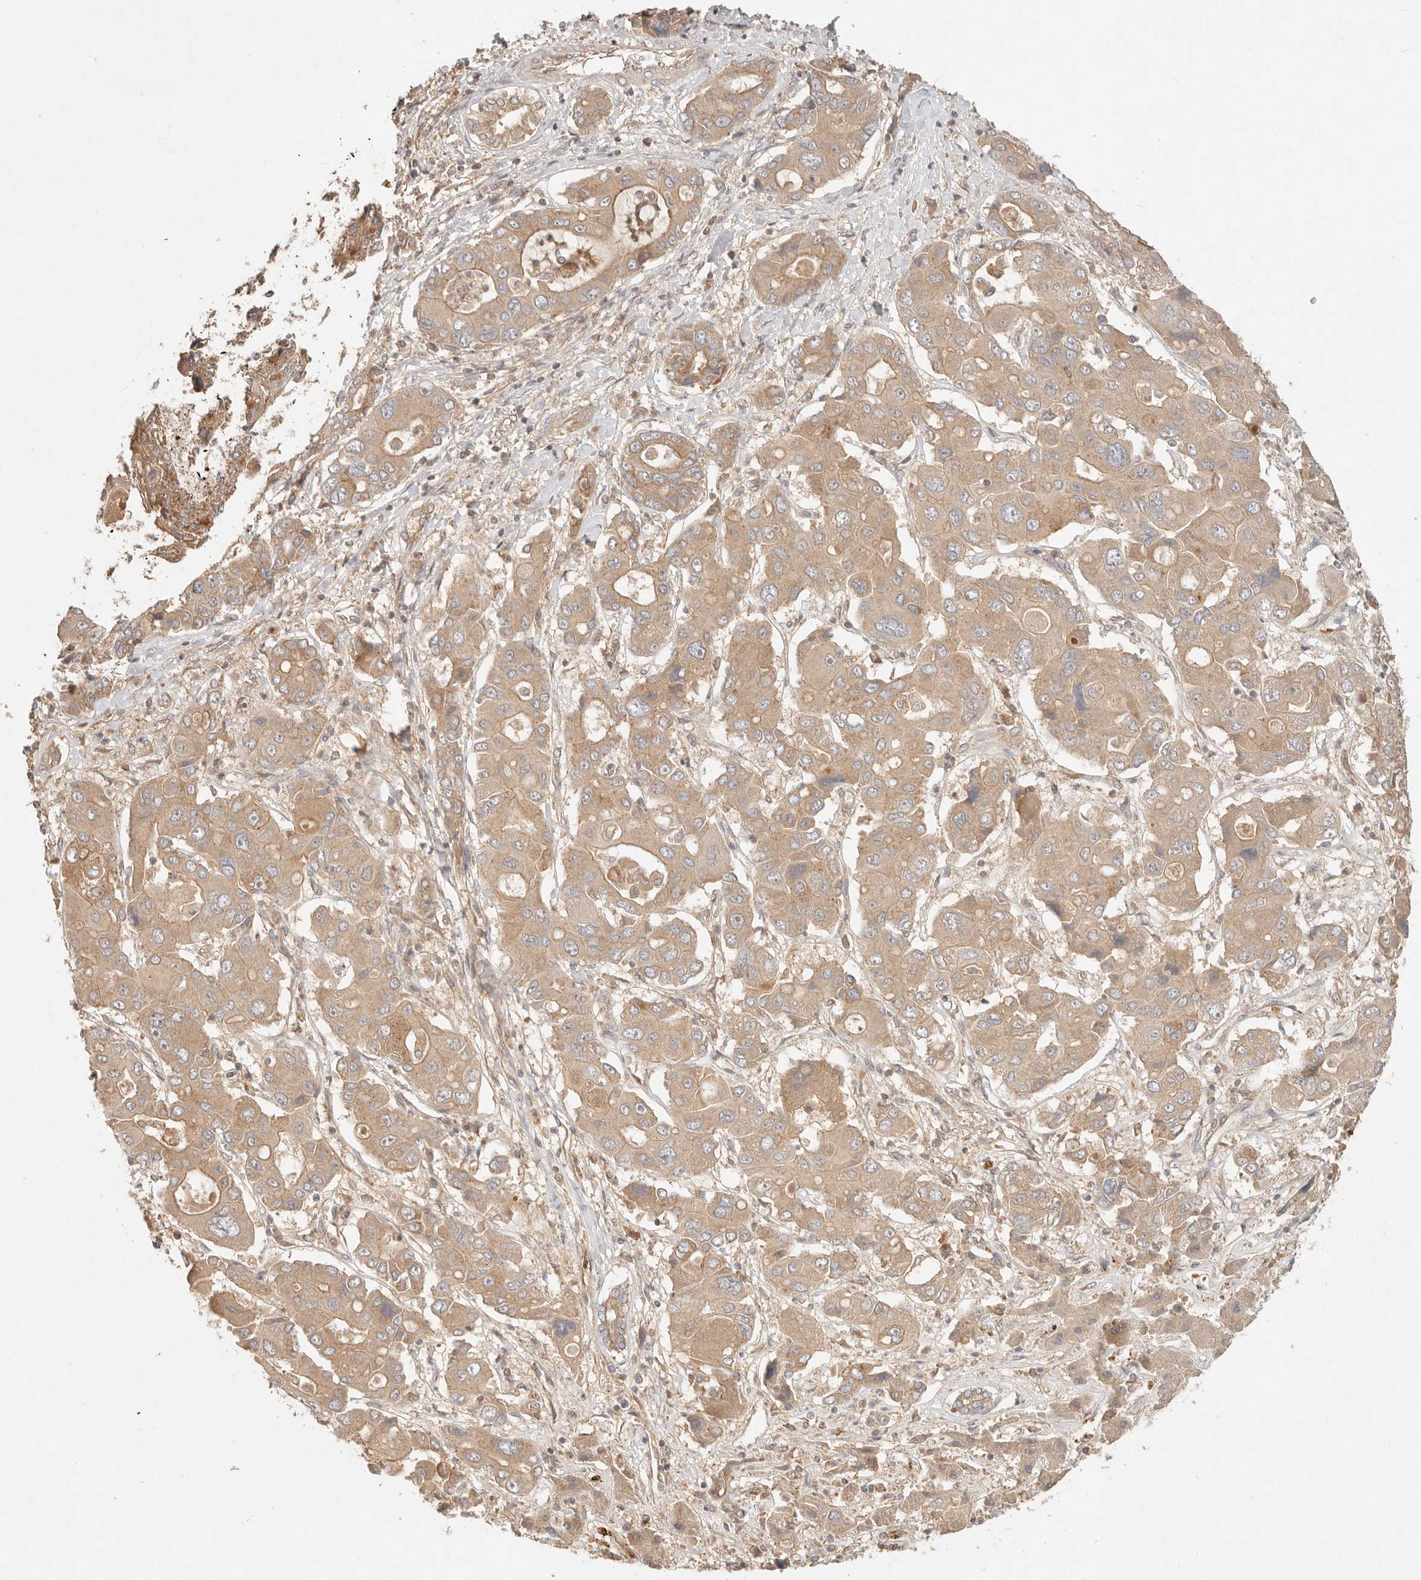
{"staining": {"intensity": "moderate", "quantity": ">75%", "location": "cytoplasmic/membranous"}, "tissue": "liver cancer", "cell_type": "Tumor cells", "image_type": "cancer", "snomed": [{"axis": "morphology", "description": "Cholangiocarcinoma"}, {"axis": "topography", "description": "Liver"}], "caption": "Tumor cells display moderate cytoplasmic/membranous staining in approximately >75% of cells in cholangiocarcinoma (liver). (IHC, brightfield microscopy, high magnification).", "gene": "HECTD3", "patient": {"sex": "male", "age": 67}}